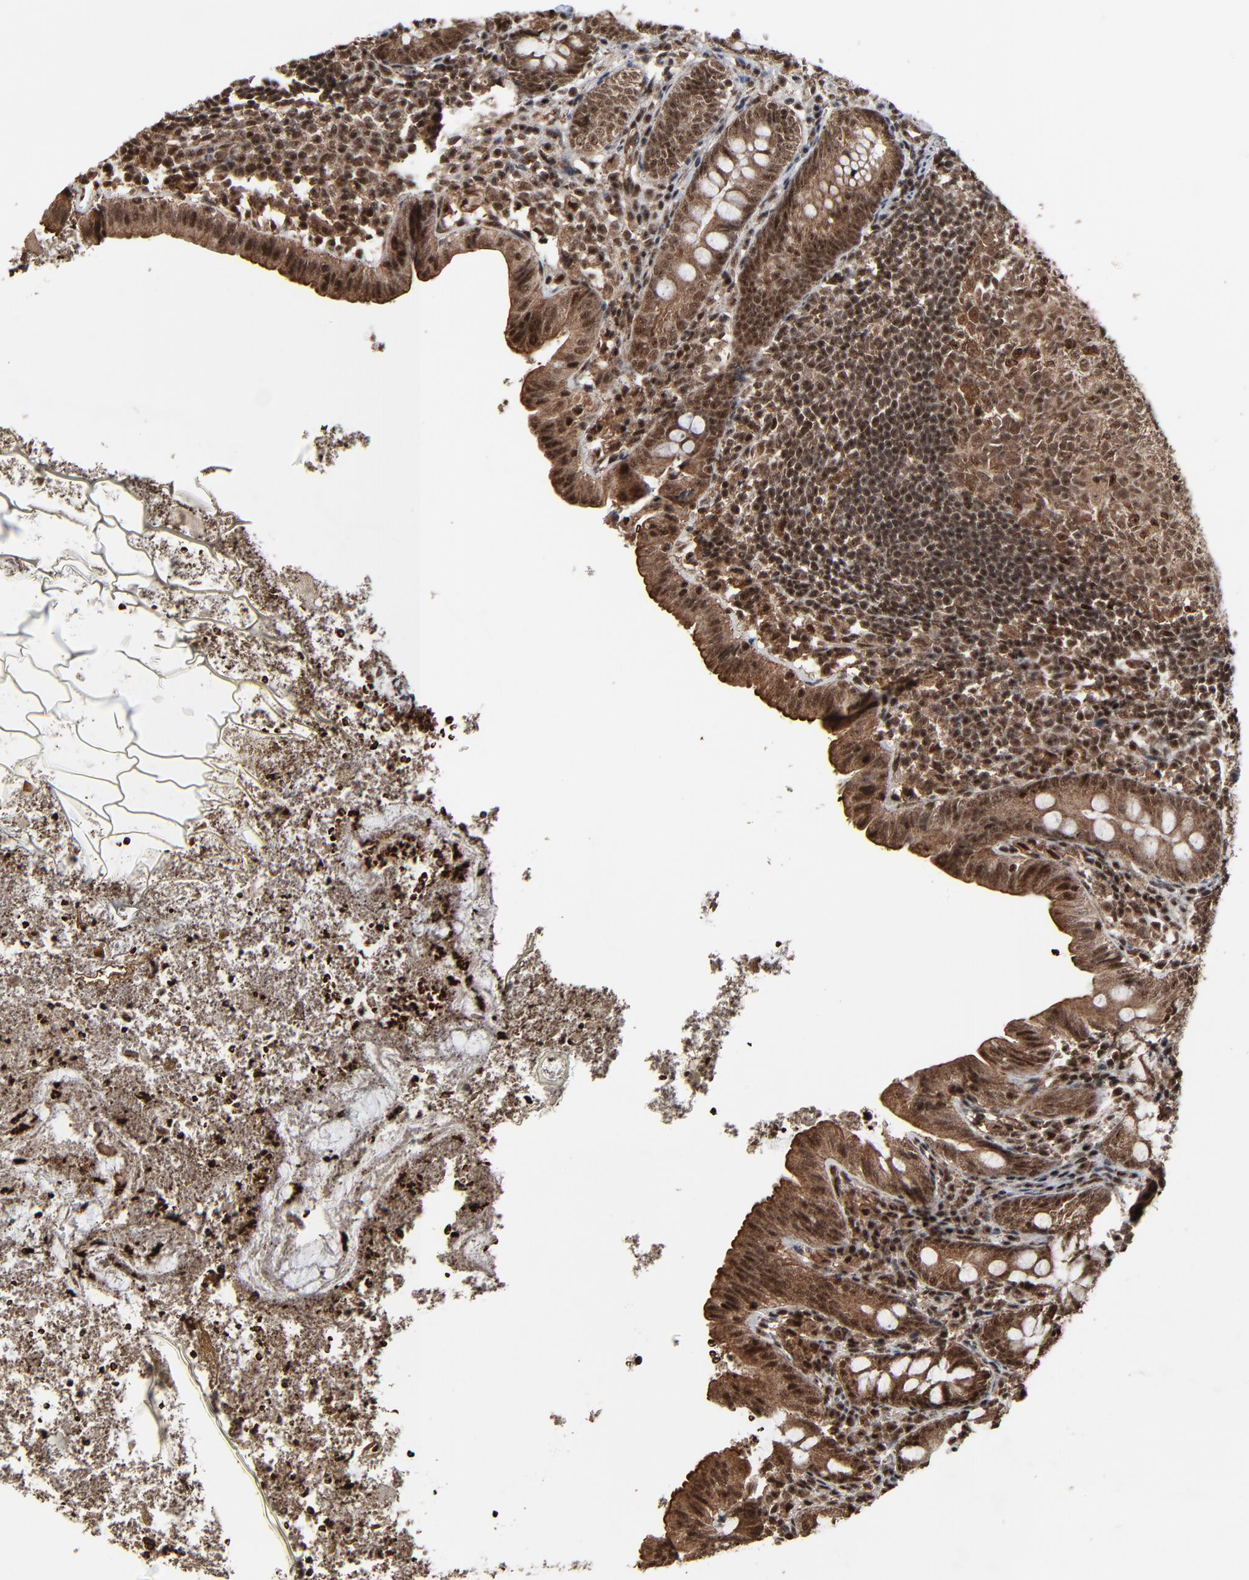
{"staining": {"intensity": "moderate", "quantity": ">75%", "location": "cytoplasmic/membranous,nuclear"}, "tissue": "appendix", "cell_type": "Glandular cells", "image_type": "normal", "snomed": [{"axis": "morphology", "description": "Normal tissue, NOS"}, {"axis": "topography", "description": "Appendix"}], "caption": "Human appendix stained for a protein (brown) reveals moderate cytoplasmic/membranous,nuclear positive staining in about >75% of glandular cells.", "gene": "RHOJ", "patient": {"sex": "female", "age": 10}}